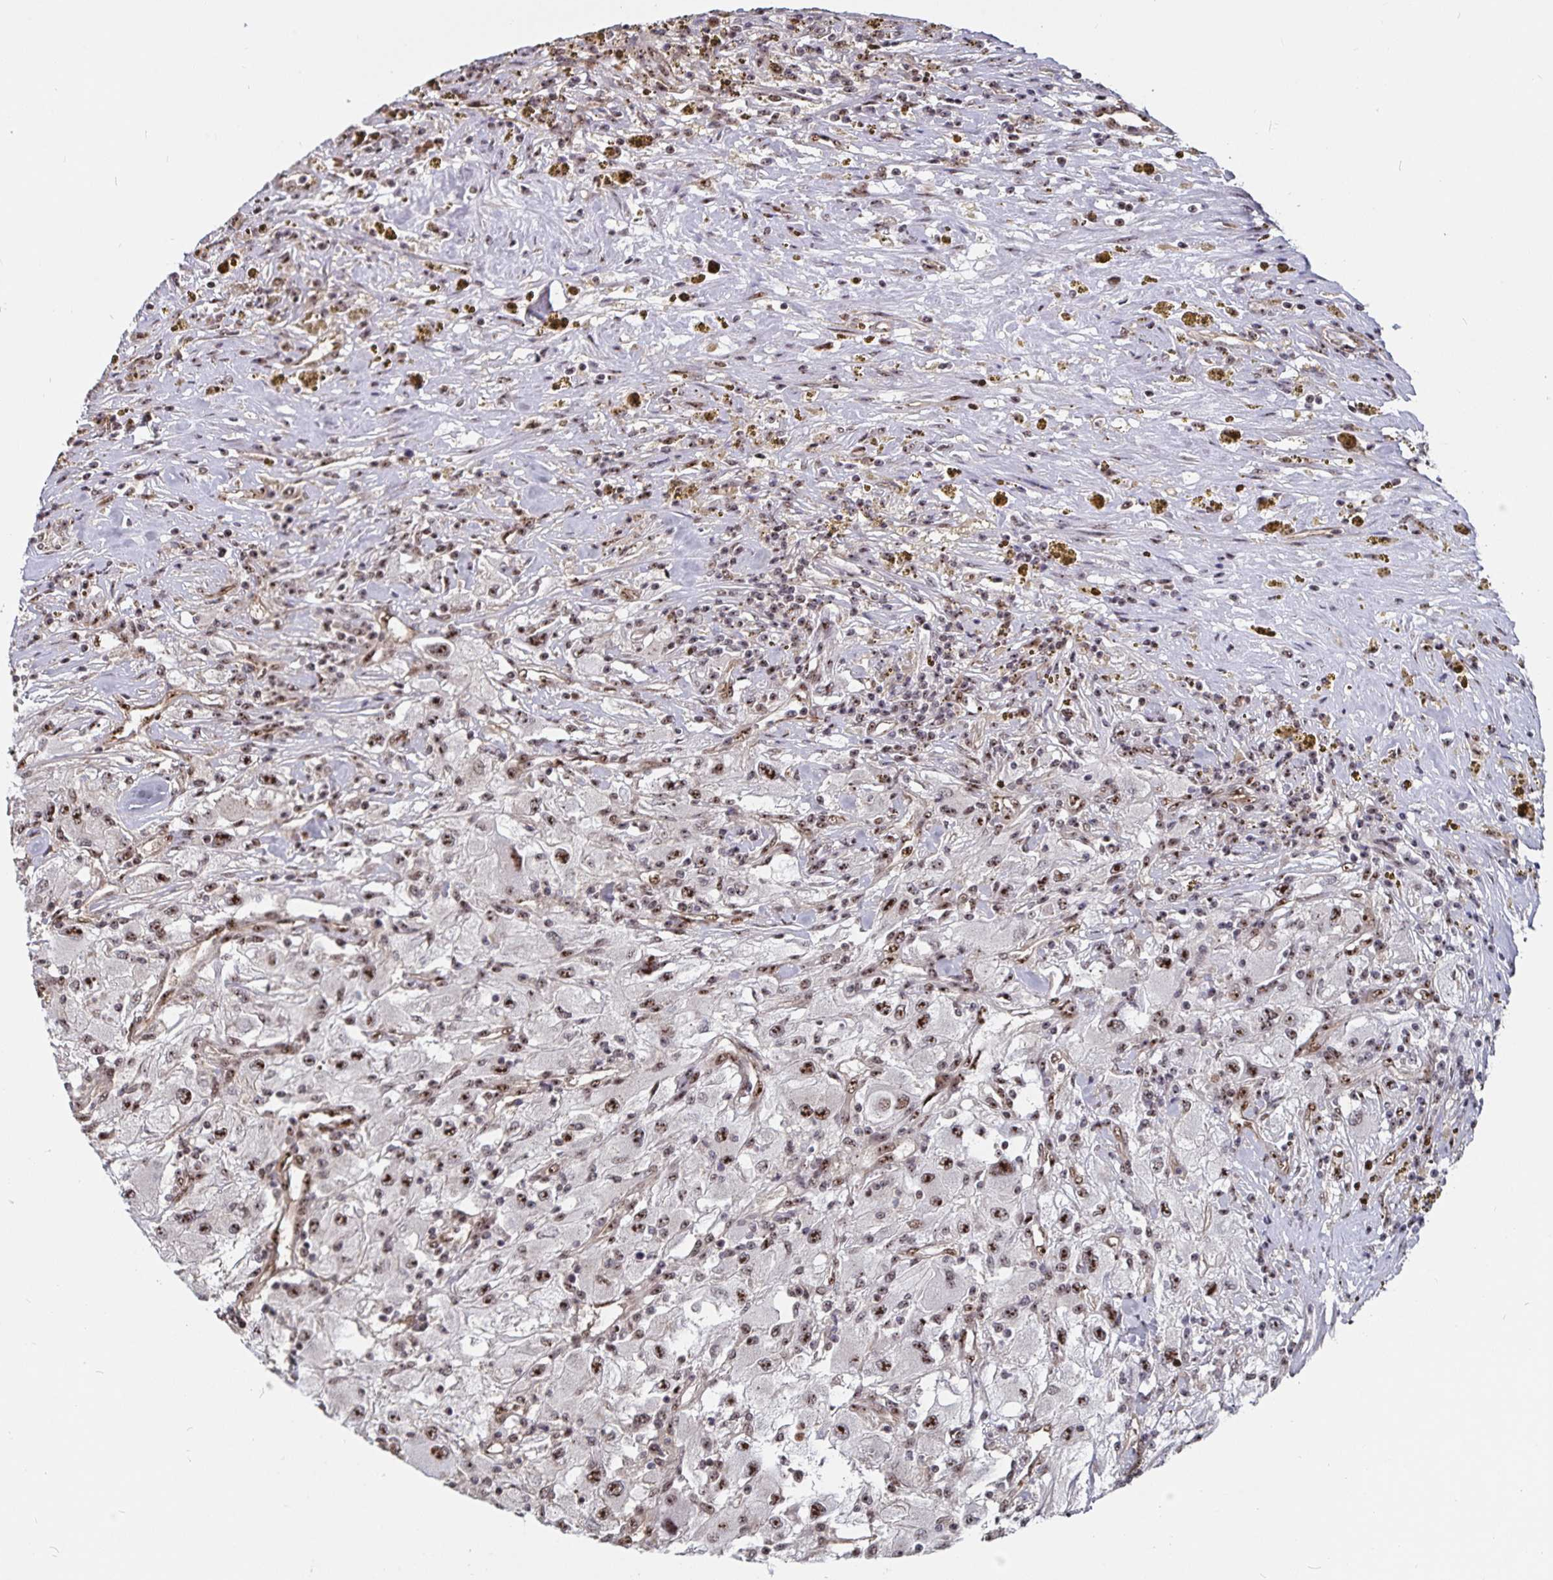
{"staining": {"intensity": "moderate", "quantity": ">75%", "location": "nuclear"}, "tissue": "renal cancer", "cell_type": "Tumor cells", "image_type": "cancer", "snomed": [{"axis": "morphology", "description": "Adenocarcinoma, NOS"}, {"axis": "topography", "description": "Kidney"}], "caption": "Adenocarcinoma (renal) was stained to show a protein in brown. There is medium levels of moderate nuclear positivity in approximately >75% of tumor cells. (IHC, brightfield microscopy, high magnification).", "gene": "LAS1L", "patient": {"sex": "female", "age": 67}}